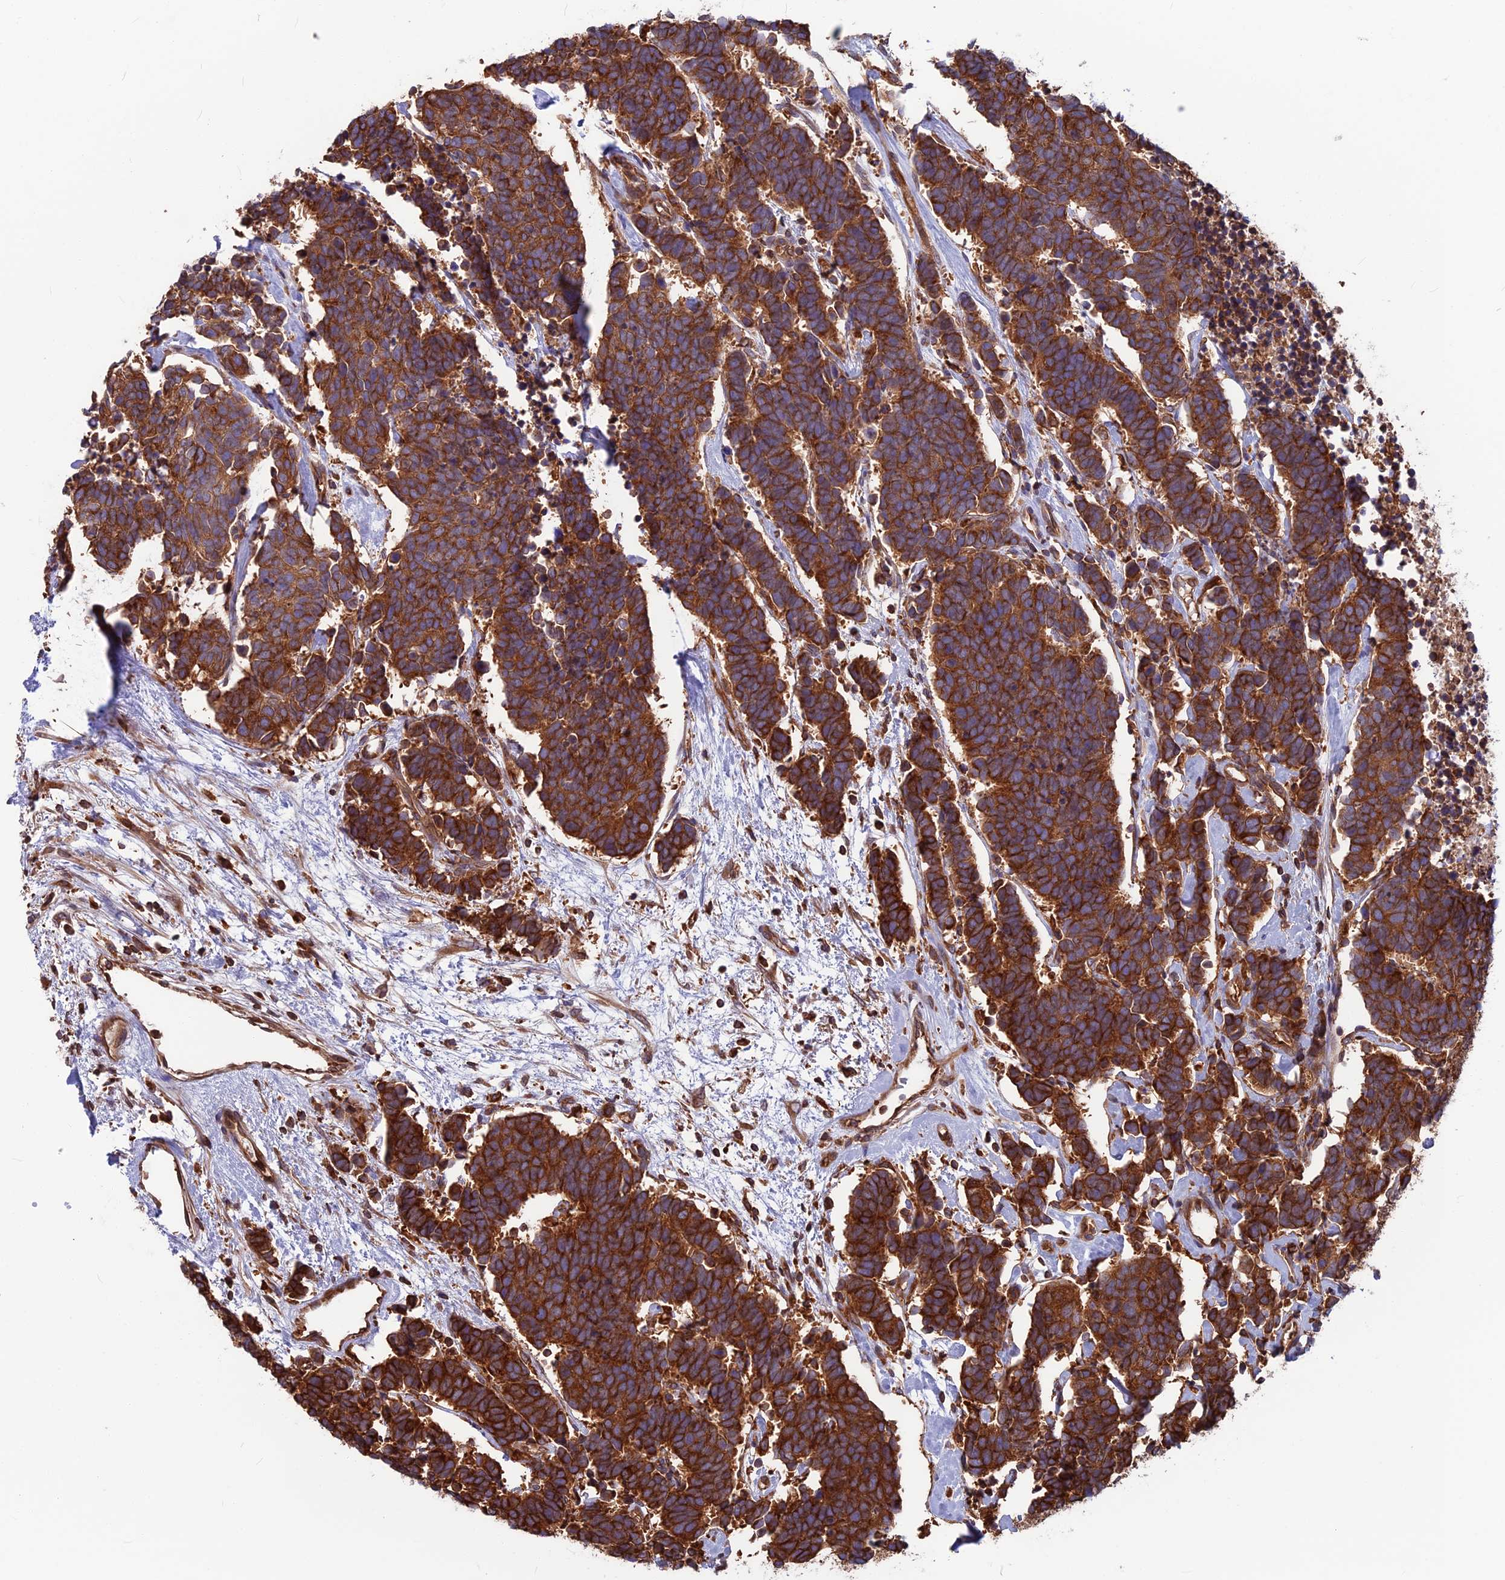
{"staining": {"intensity": "strong", "quantity": ">75%", "location": "cytoplasmic/membranous"}, "tissue": "carcinoid", "cell_type": "Tumor cells", "image_type": "cancer", "snomed": [{"axis": "morphology", "description": "Carcinoma, NOS"}, {"axis": "morphology", "description": "Carcinoid, malignant, NOS"}, {"axis": "topography", "description": "Urinary bladder"}], "caption": "The image demonstrates immunohistochemical staining of malignant carcinoid. There is strong cytoplasmic/membranous positivity is seen in about >75% of tumor cells.", "gene": "WDR1", "patient": {"sex": "male", "age": 57}}